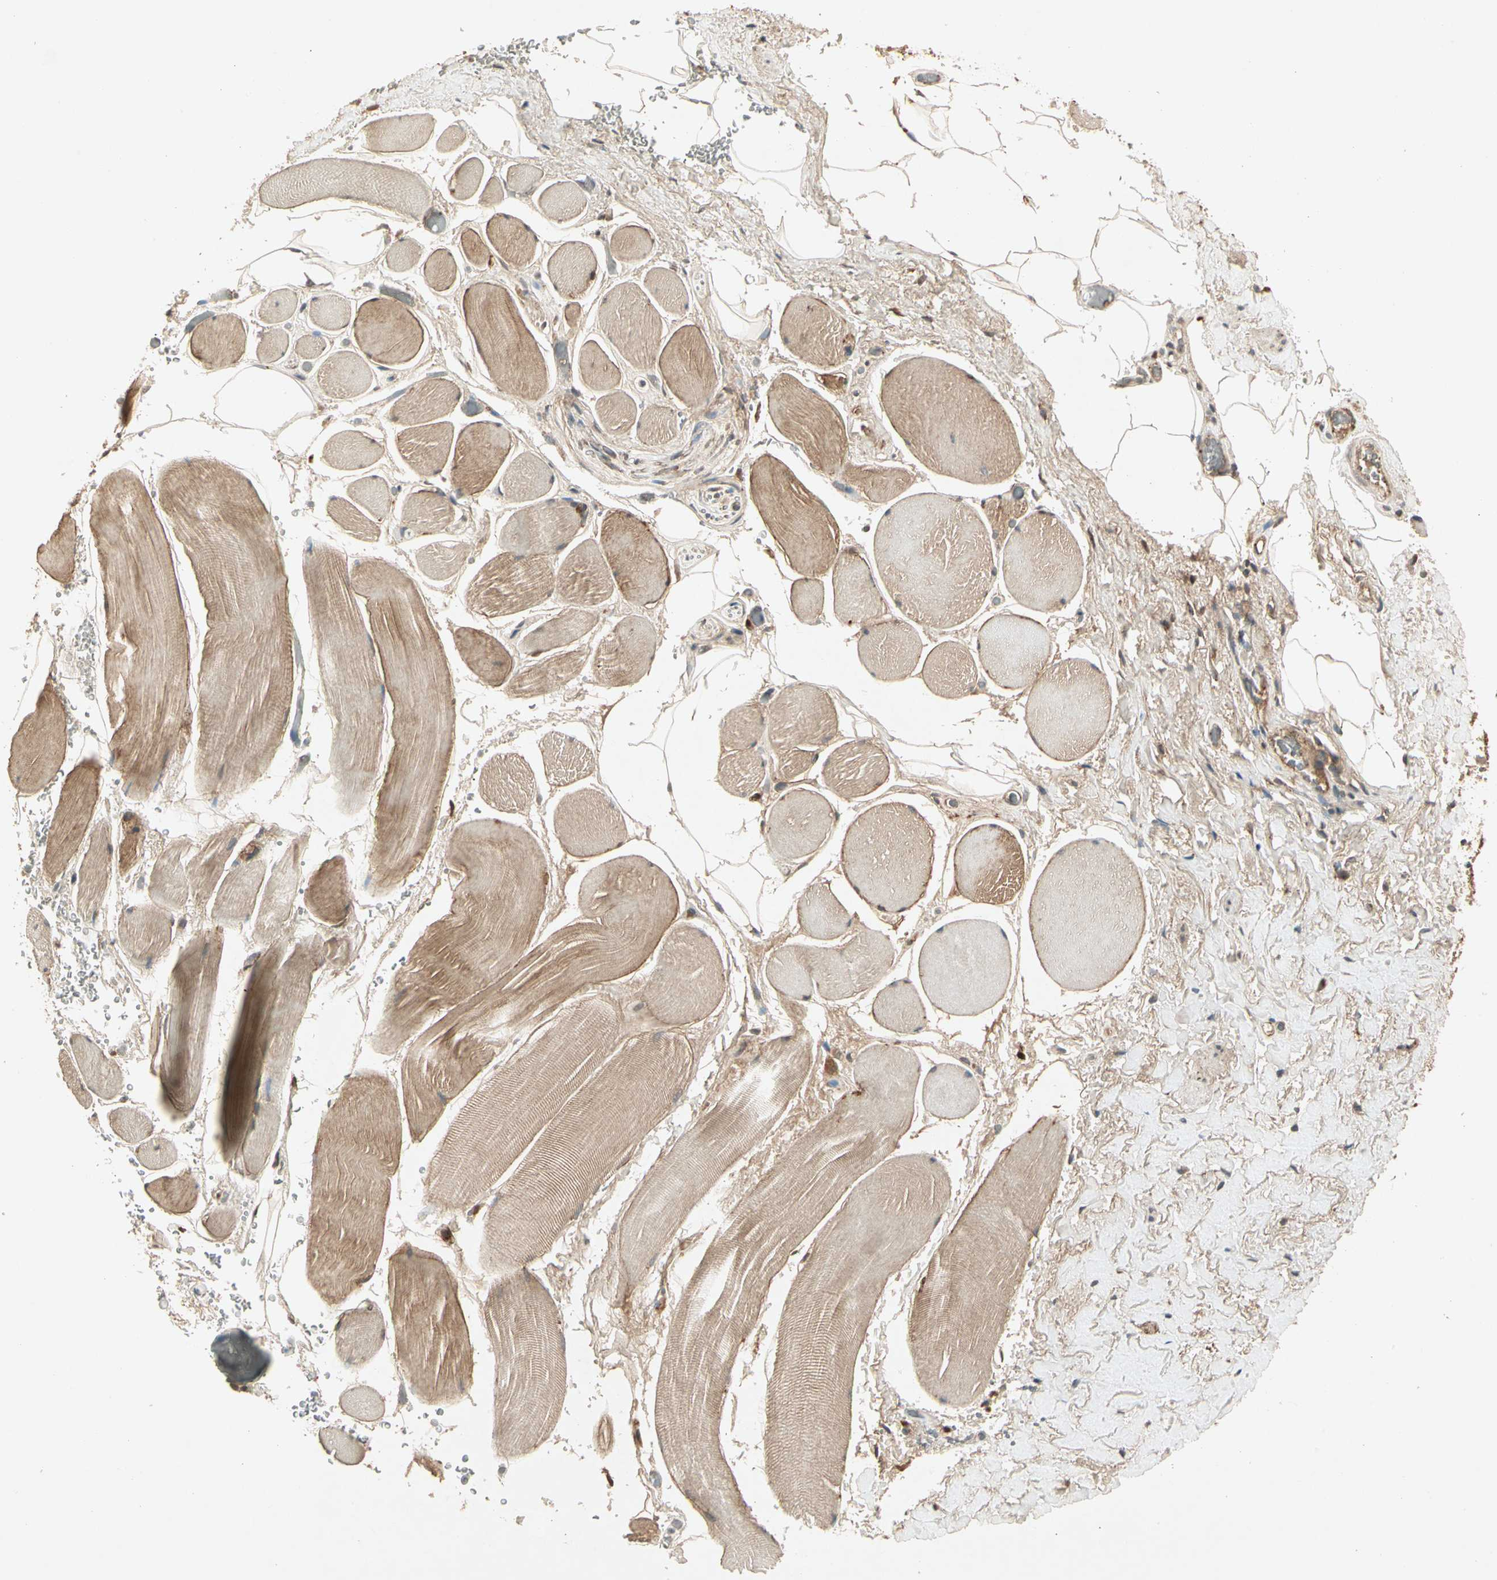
{"staining": {"intensity": "moderate", "quantity": ">75%", "location": "cytoplasmic/membranous"}, "tissue": "adipose tissue", "cell_type": "Adipocytes", "image_type": "normal", "snomed": [{"axis": "morphology", "description": "Normal tissue, NOS"}, {"axis": "topography", "description": "Soft tissue"}, {"axis": "topography", "description": "Peripheral nerve tissue"}], "caption": "Protein staining demonstrates moderate cytoplasmic/membranous expression in about >75% of adipocytes in benign adipose tissue. (IHC, brightfield microscopy, high magnification).", "gene": "FLOT1", "patient": {"sex": "female", "age": 71}}